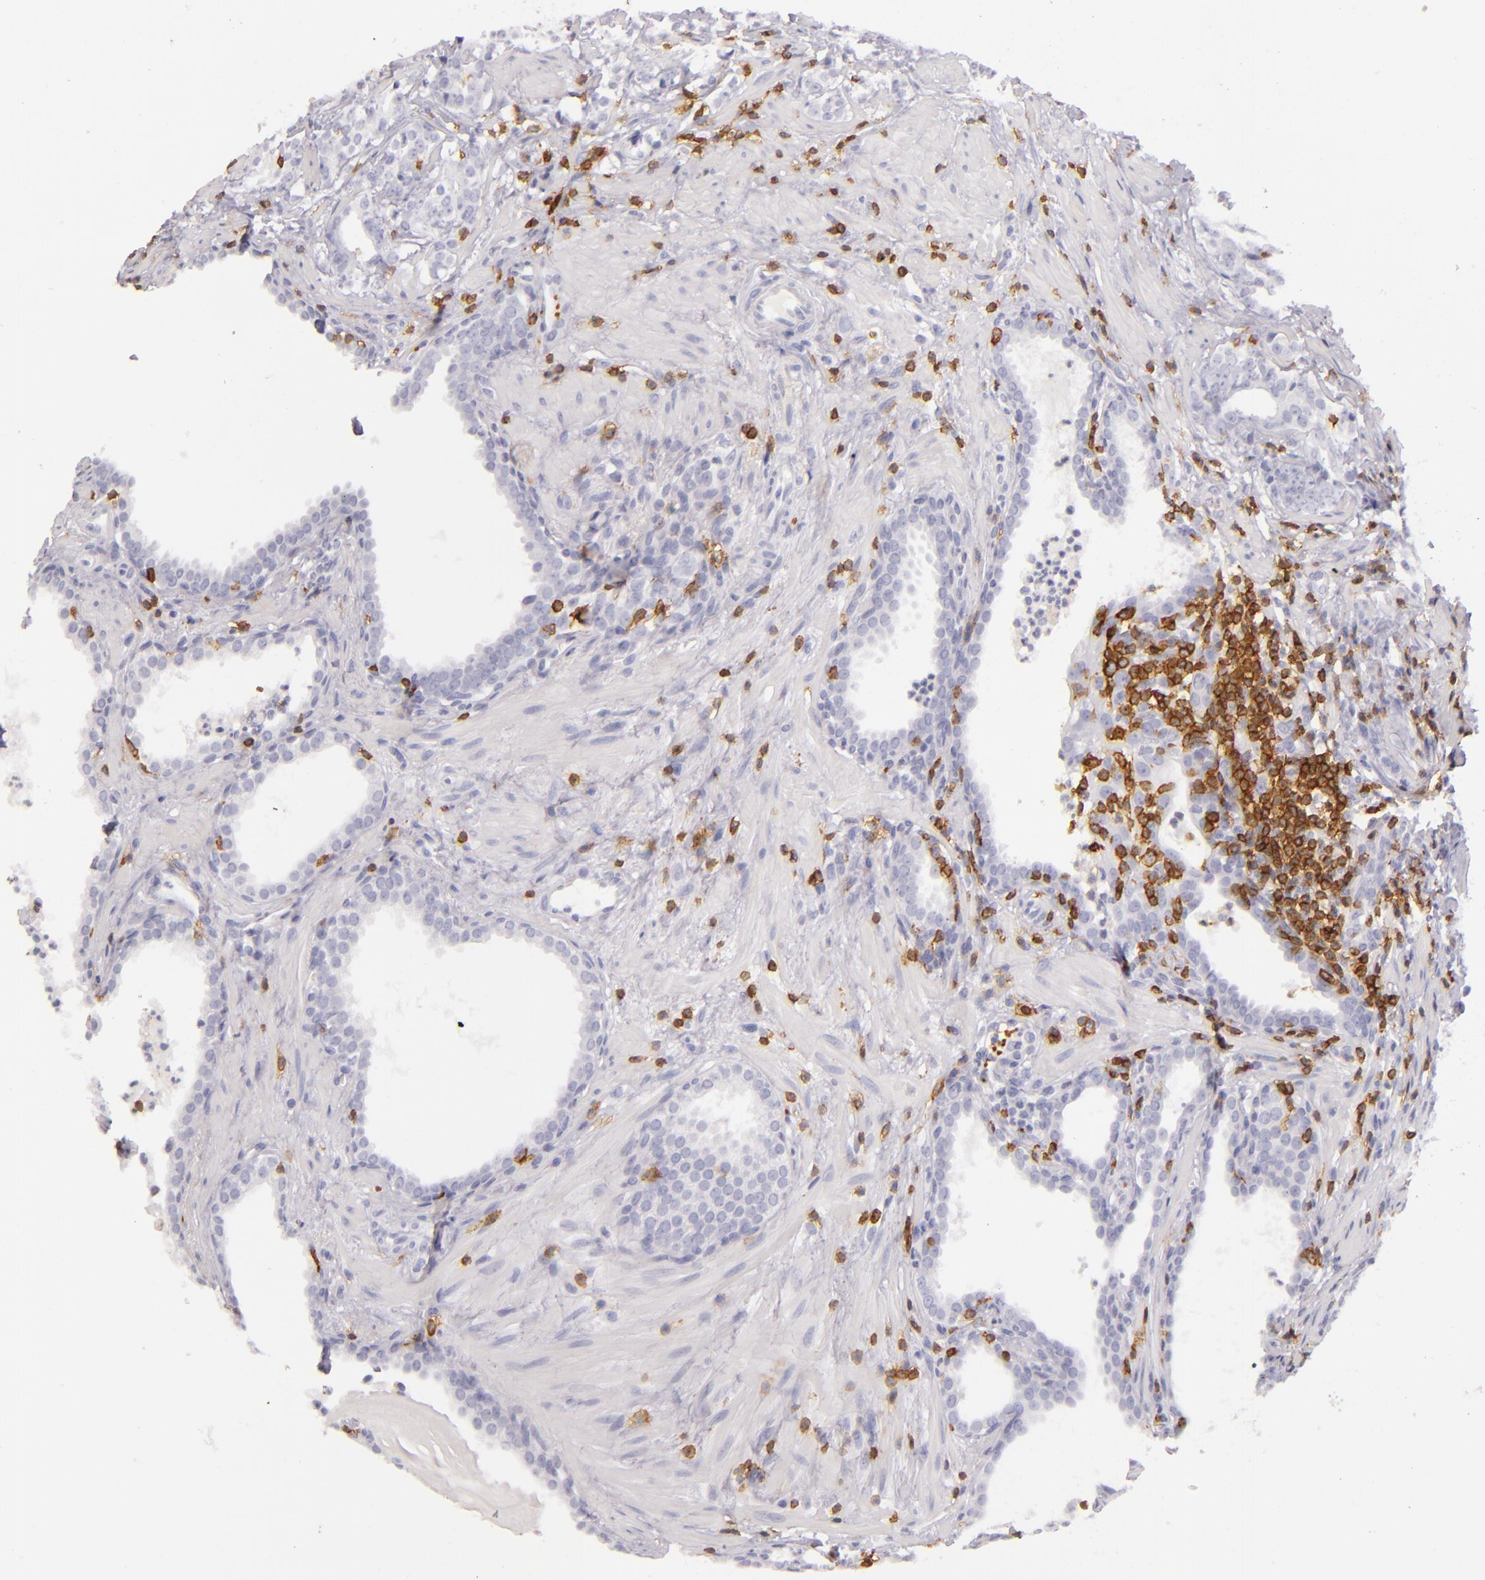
{"staining": {"intensity": "negative", "quantity": "none", "location": "none"}, "tissue": "prostate cancer", "cell_type": "Tumor cells", "image_type": "cancer", "snomed": [{"axis": "morphology", "description": "Adenocarcinoma, Low grade"}, {"axis": "topography", "description": "Prostate"}], "caption": "Immunohistochemistry (IHC) photomicrograph of prostate cancer stained for a protein (brown), which reveals no positivity in tumor cells.", "gene": "LAT", "patient": {"sex": "male", "age": 59}}